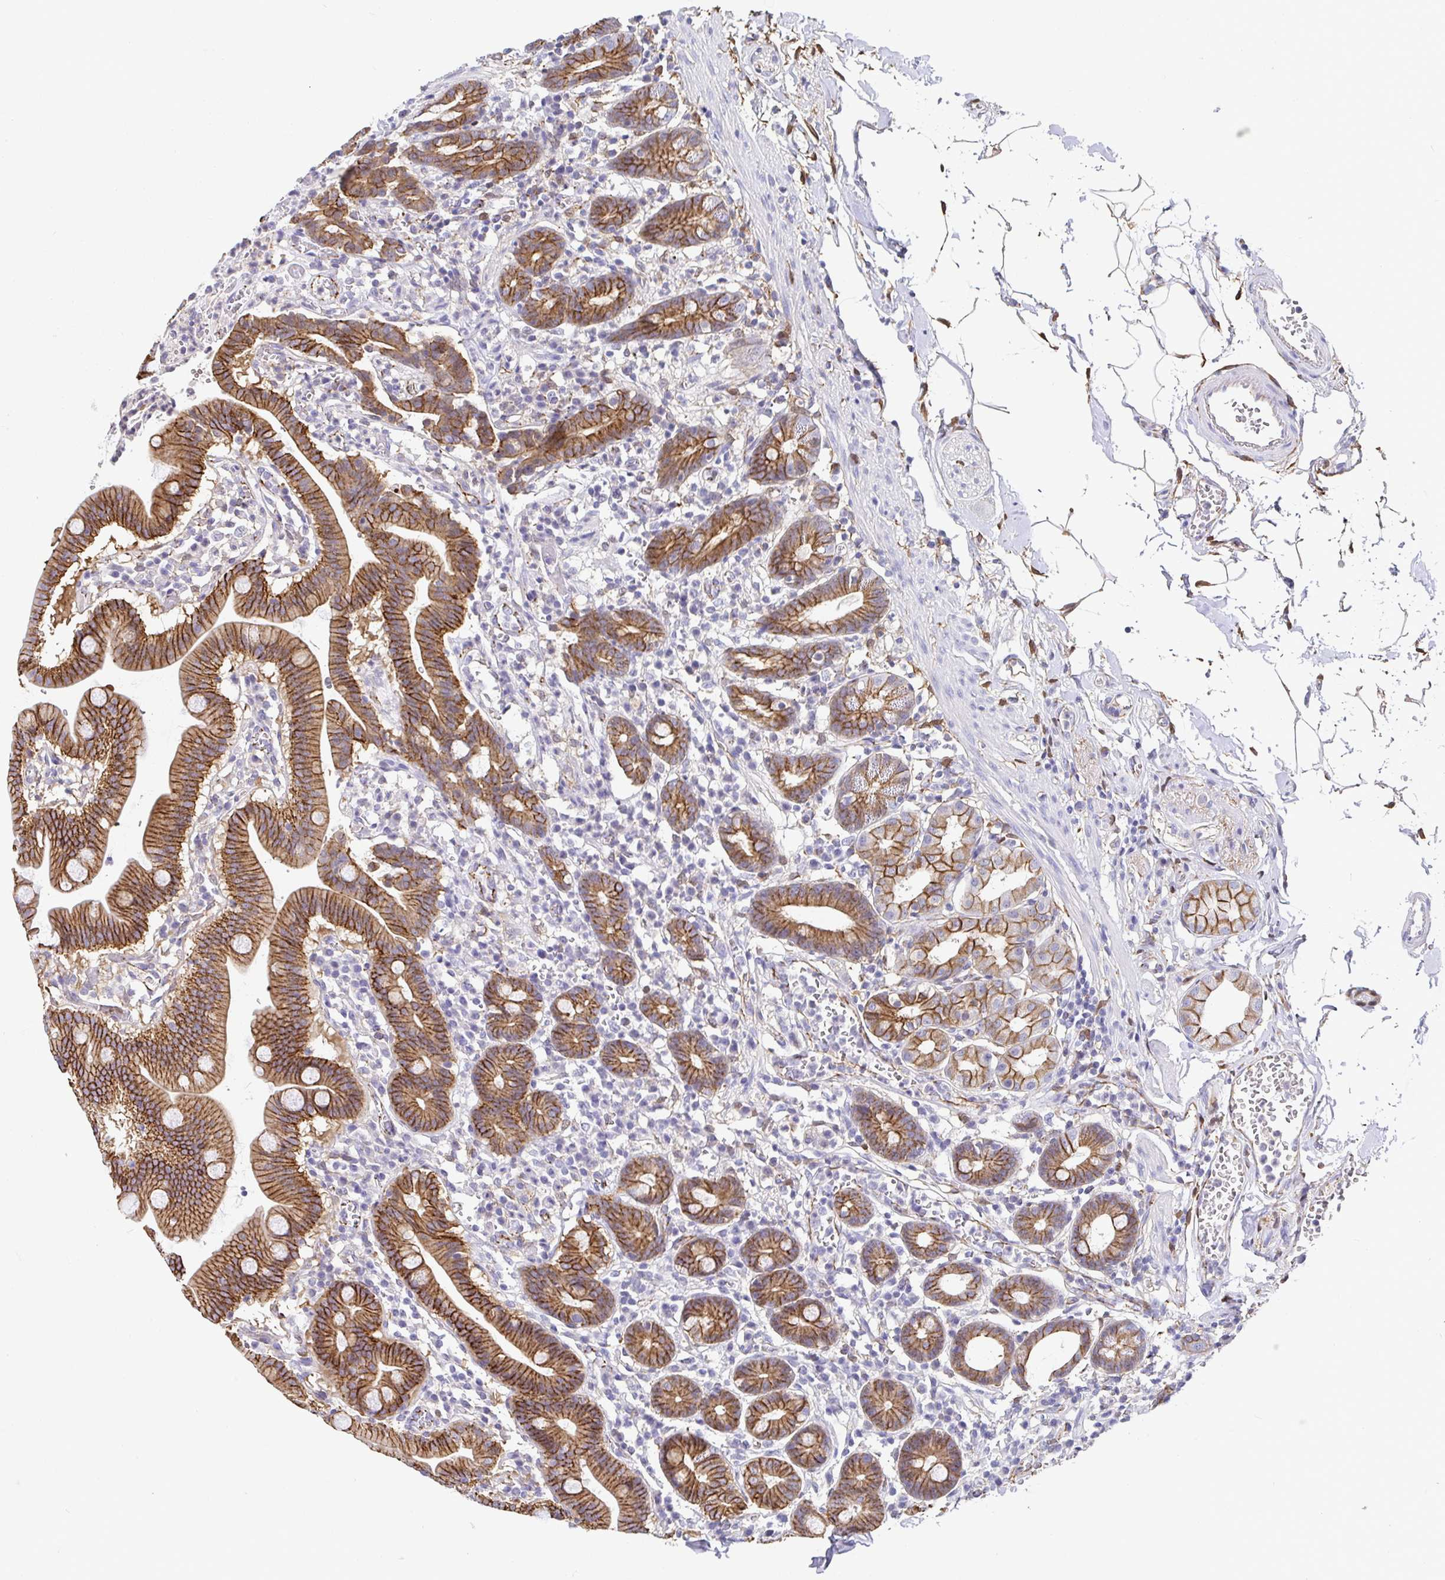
{"staining": {"intensity": "strong", "quantity": ">75%", "location": "cytoplasmic/membranous"}, "tissue": "duodenum", "cell_type": "Glandular cells", "image_type": "normal", "snomed": [{"axis": "morphology", "description": "Normal tissue, NOS"}, {"axis": "topography", "description": "Pancreas"}, {"axis": "topography", "description": "Duodenum"}], "caption": "A high-resolution photomicrograph shows immunohistochemistry staining of normal duodenum, which exhibits strong cytoplasmic/membranous staining in about >75% of glandular cells. Ihc stains the protein in brown and the nuclei are stained blue.", "gene": "PIWIL3", "patient": {"sex": "male", "age": 59}}